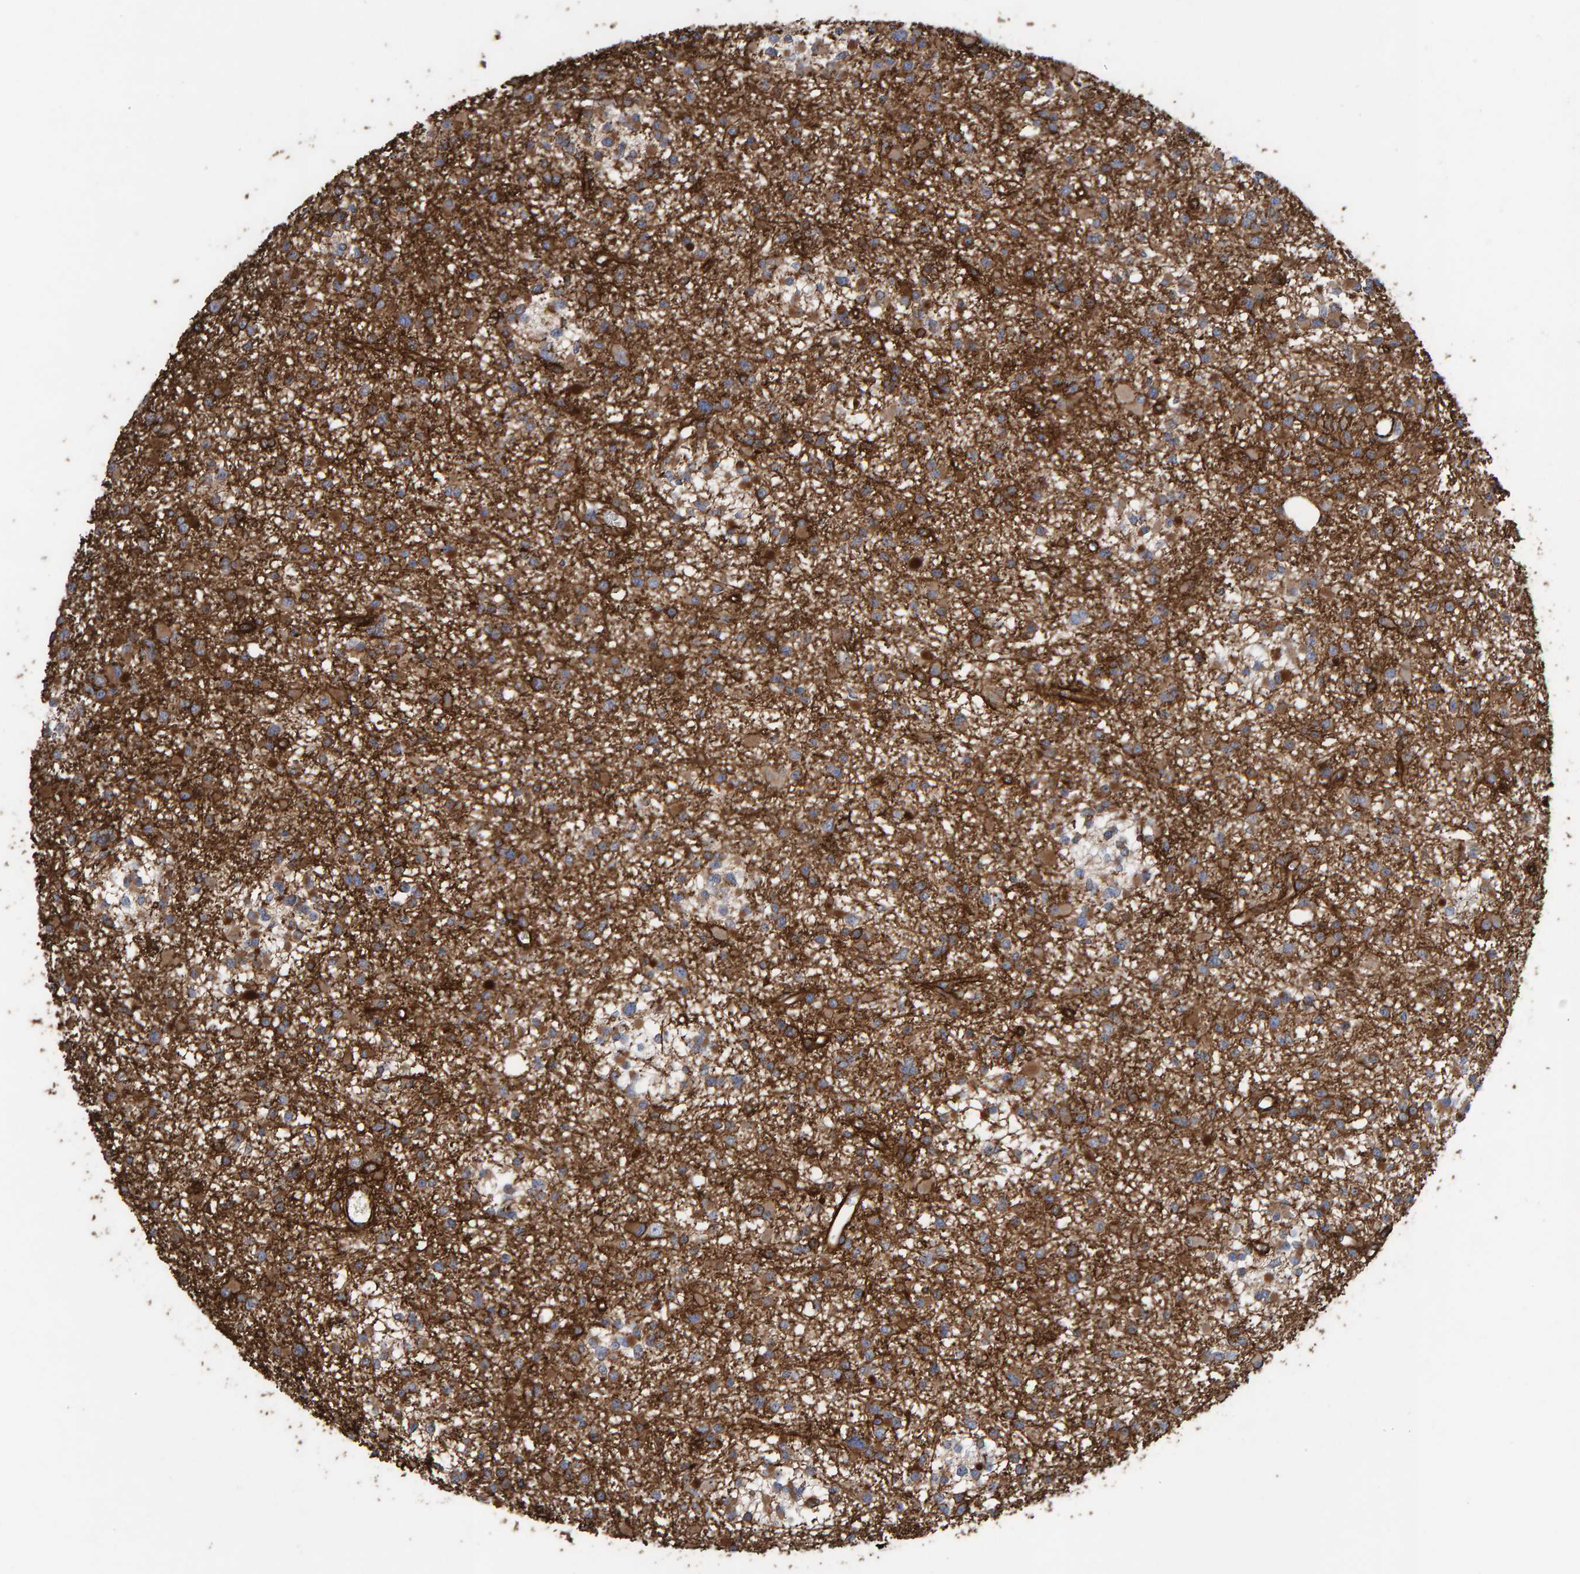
{"staining": {"intensity": "moderate", "quantity": ">75%", "location": "cytoplasmic/membranous"}, "tissue": "glioma", "cell_type": "Tumor cells", "image_type": "cancer", "snomed": [{"axis": "morphology", "description": "Glioma, malignant, Low grade"}, {"axis": "topography", "description": "Brain"}], "caption": "Brown immunohistochemical staining in human glioma demonstrates moderate cytoplasmic/membranous staining in about >75% of tumor cells. (DAB IHC, brown staining for protein, blue staining for nuclei).", "gene": "ZNF347", "patient": {"sex": "female", "age": 22}}